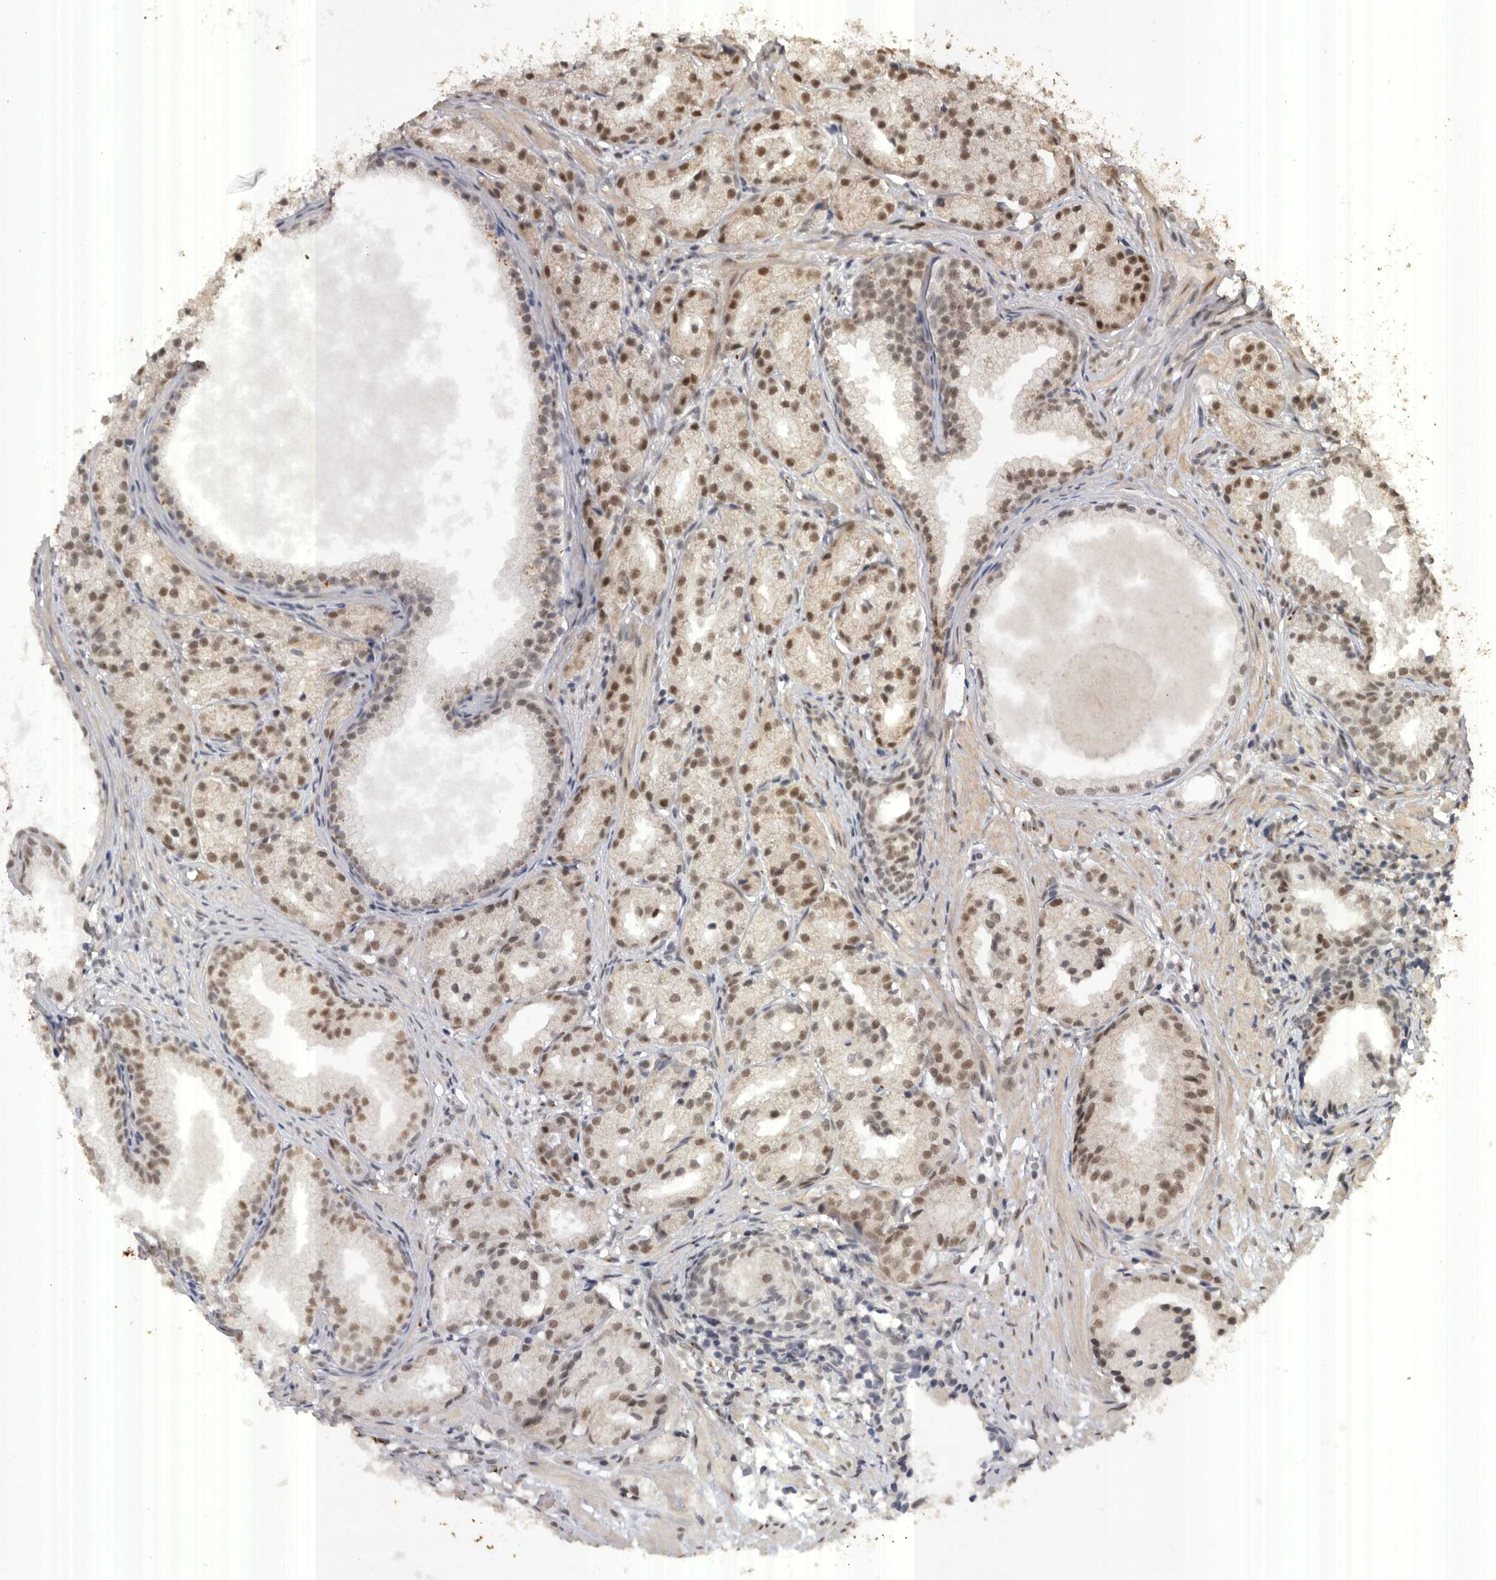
{"staining": {"intensity": "moderate", "quantity": ">75%", "location": "nuclear"}, "tissue": "prostate cancer", "cell_type": "Tumor cells", "image_type": "cancer", "snomed": [{"axis": "morphology", "description": "Adenocarcinoma, Low grade"}, {"axis": "topography", "description": "Prostate"}], "caption": "Prostate cancer stained with a protein marker shows moderate staining in tumor cells.", "gene": "PPP1R10", "patient": {"sex": "male", "age": 88}}